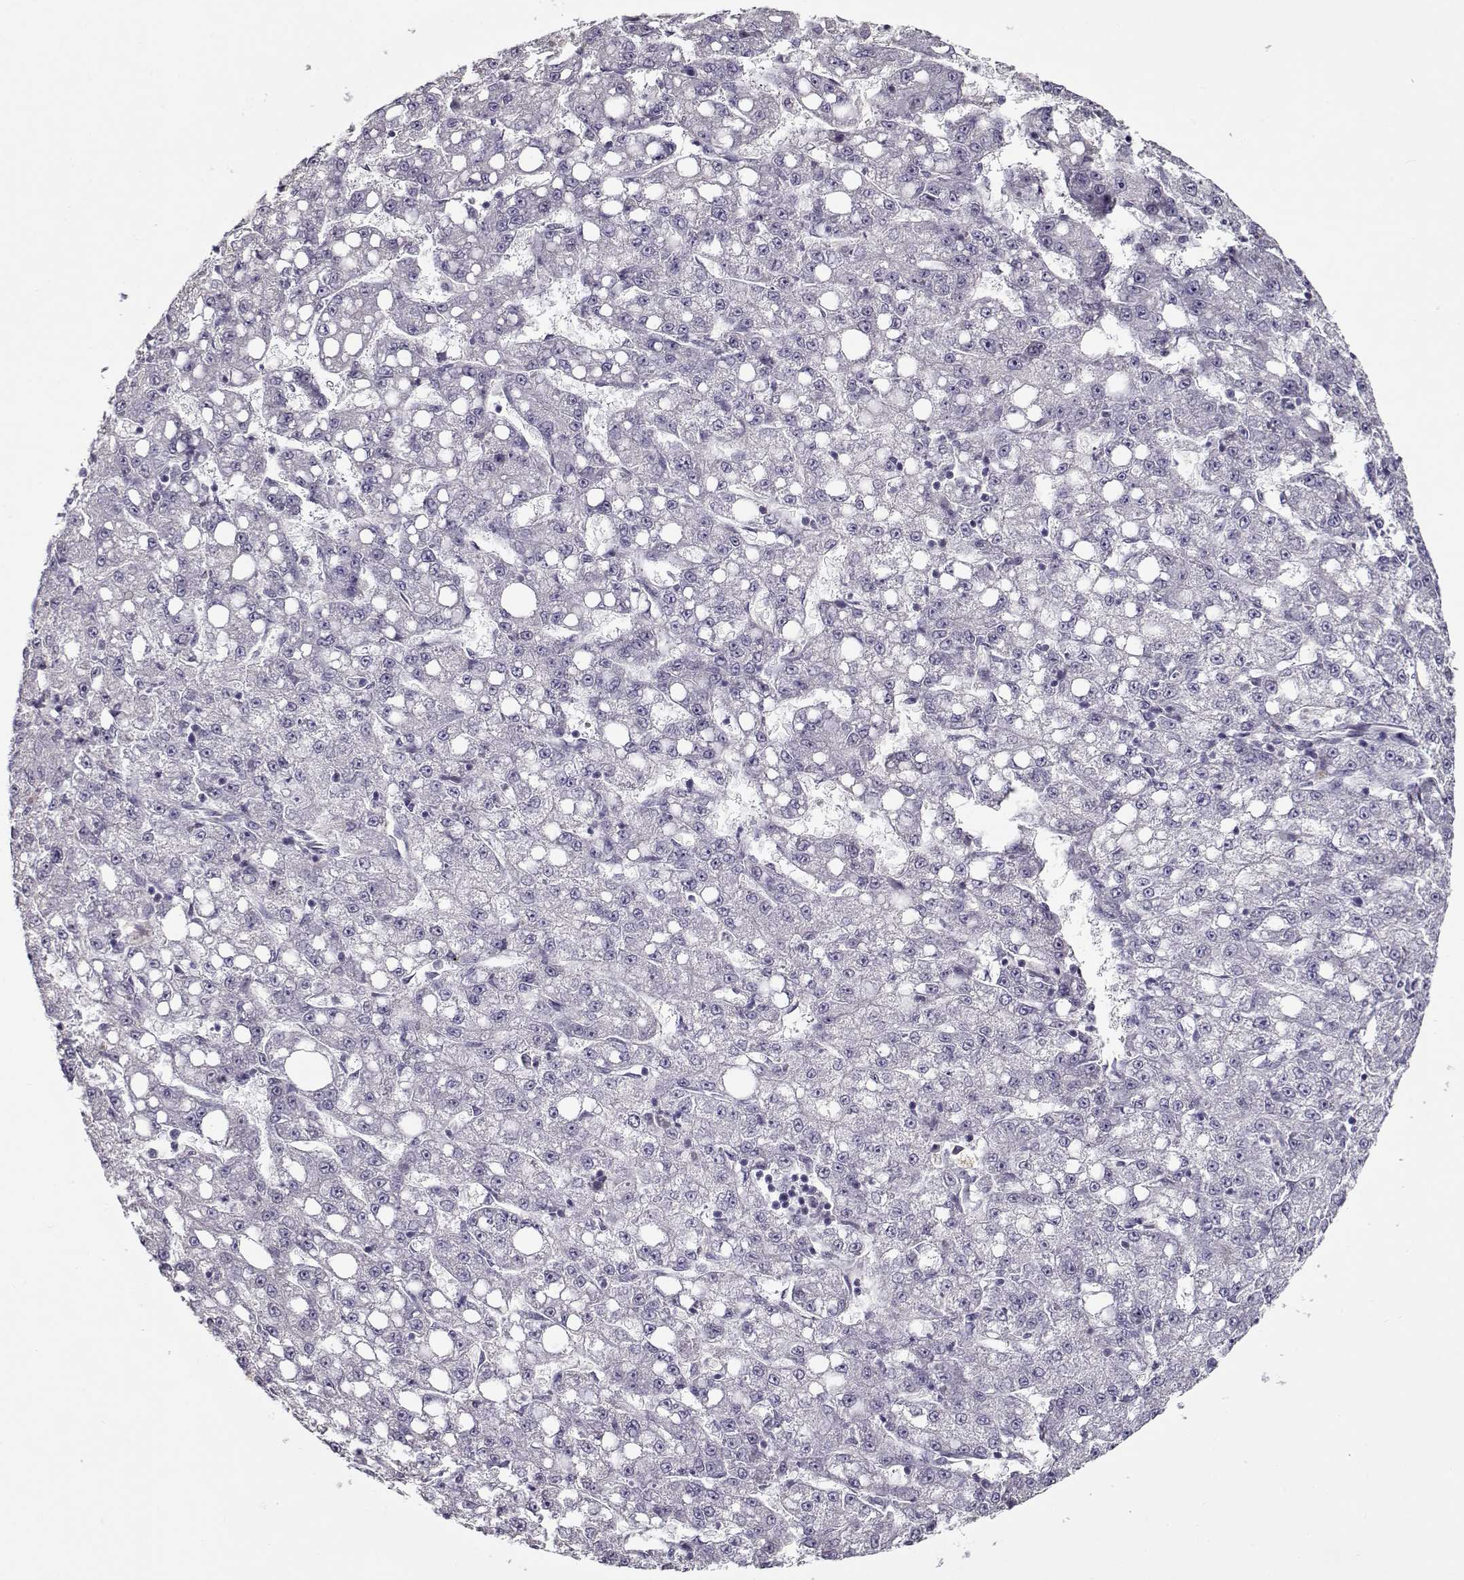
{"staining": {"intensity": "negative", "quantity": "none", "location": "none"}, "tissue": "liver cancer", "cell_type": "Tumor cells", "image_type": "cancer", "snomed": [{"axis": "morphology", "description": "Carcinoma, Hepatocellular, NOS"}, {"axis": "topography", "description": "Liver"}], "caption": "Tumor cells are negative for brown protein staining in liver cancer (hepatocellular carcinoma). Nuclei are stained in blue.", "gene": "PRMT8", "patient": {"sex": "female", "age": 65}}